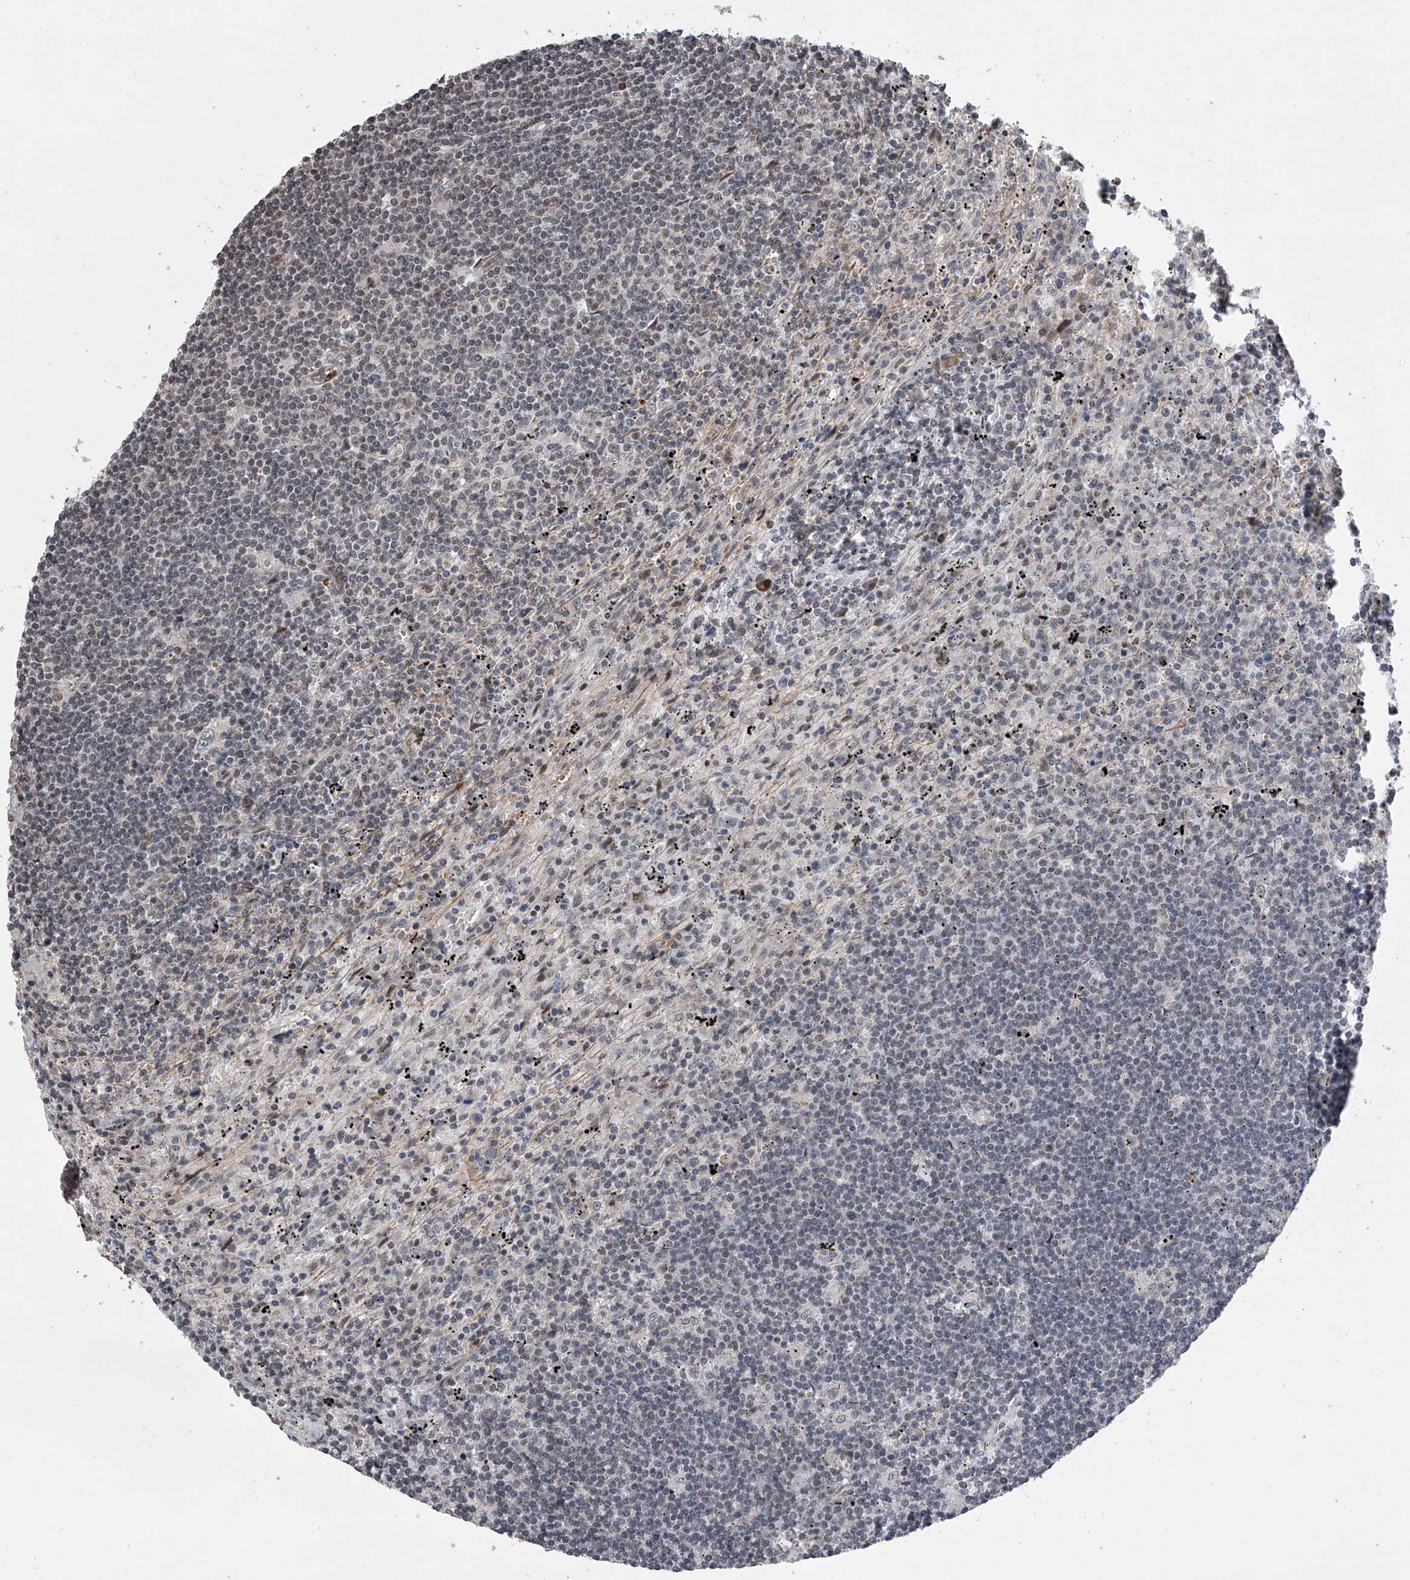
{"staining": {"intensity": "negative", "quantity": "none", "location": "none"}, "tissue": "lymphoma", "cell_type": "Tumor cells", "image_type": "cancer", "snomed": [{"axis": "morphology", "description": "Malignant lymphoma, non-Hodgkin's type, Low grade"}, {"axis": "topography", "description": "Spleen"}], "caption": "Low-grade malignant lymphoma, non-Hodgkin's type stained for a protein using IHC shows no expression tumor cells.", "gene": "ZNF426", "patient": {"sex": "male", "age": 76}}